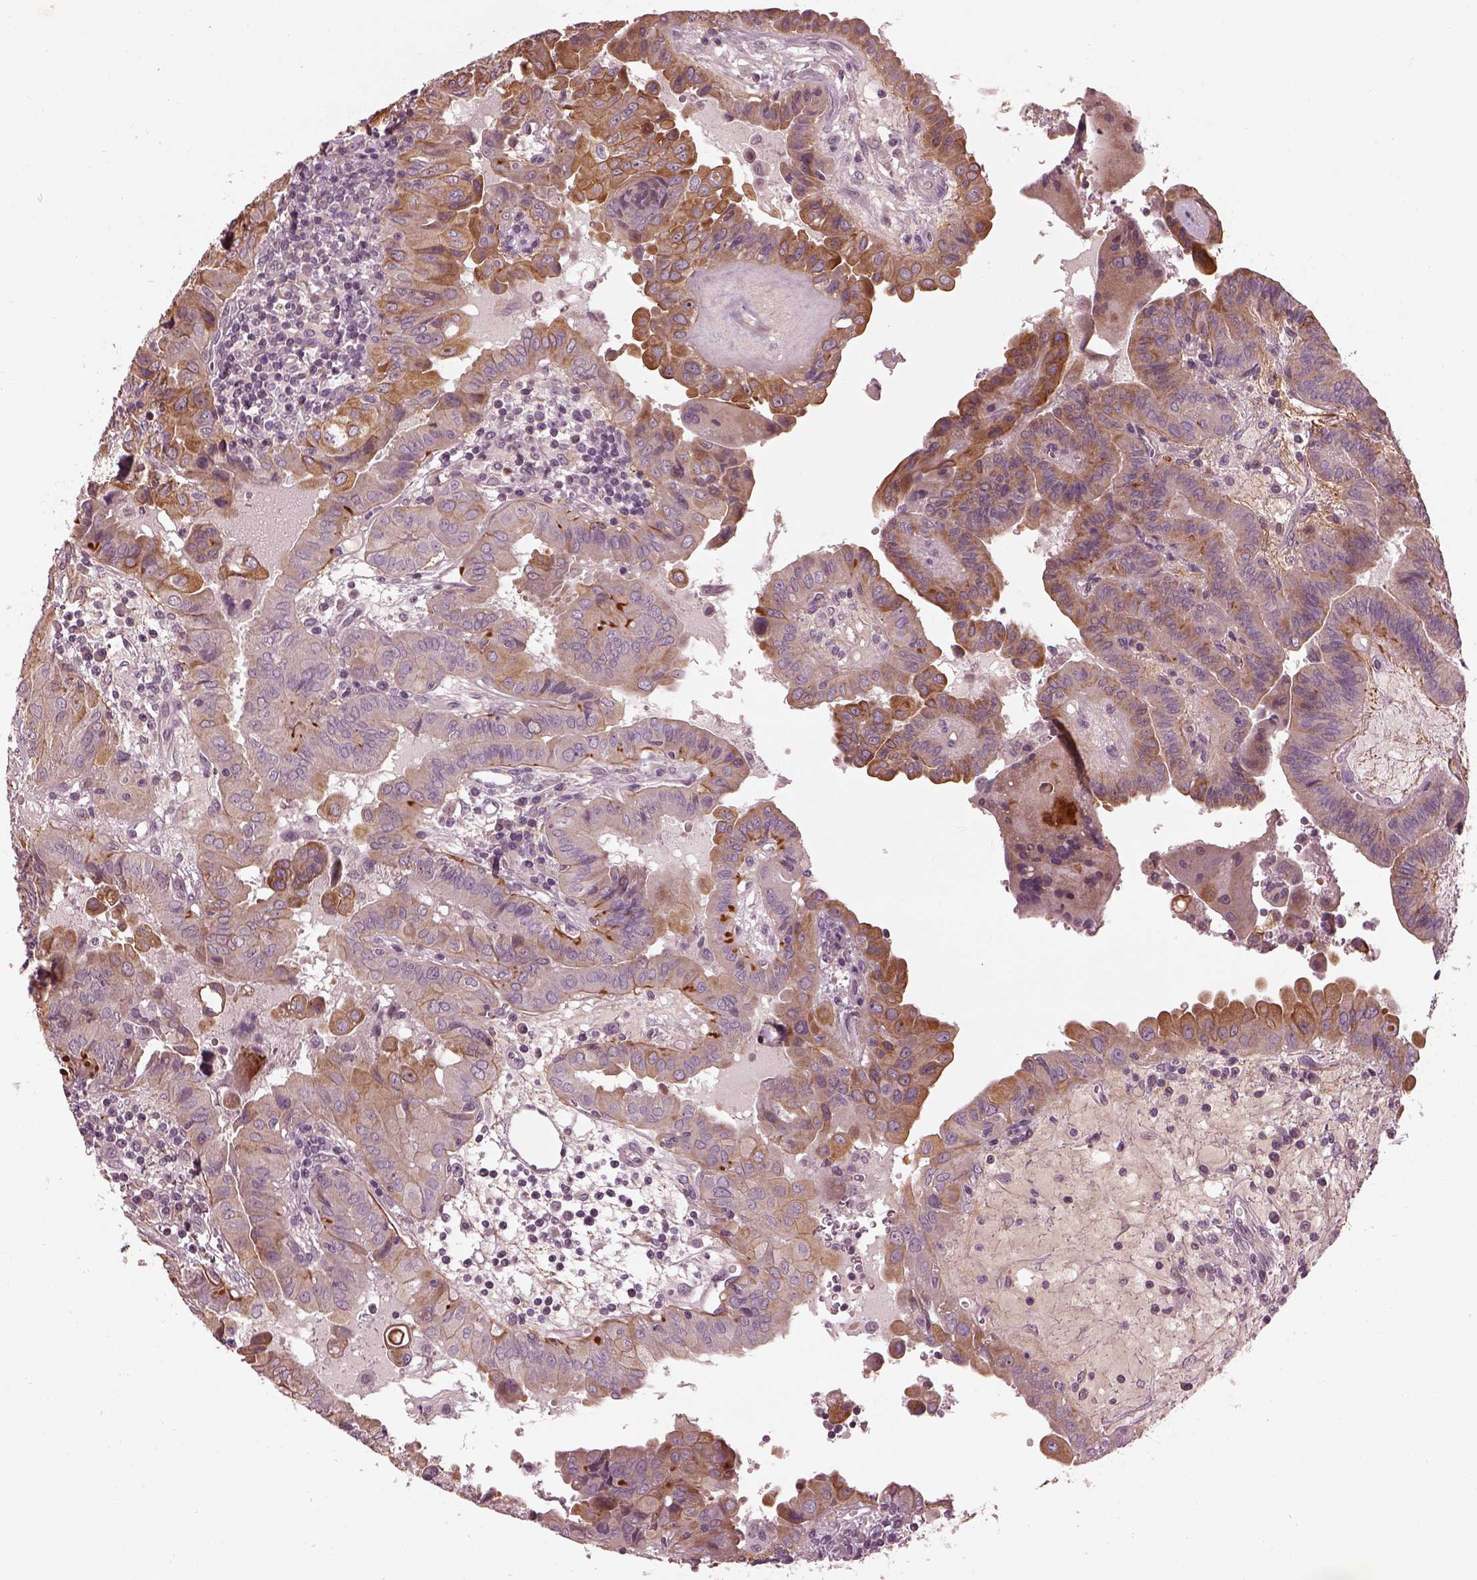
{"staining": {"intensity": "moderate", "quantity": "25%-75%", "location": "cytoplasmic/membranous"}, "tissue": "thyroid cancer", "cell_type": "Tumor cells", "image_type": "cancer", "snomed": [{"axis": "morphology", "description": "Papillary adenocarcinoma, NOS"}, {"axis": "topography", "description": "Thyroid gland"}], "caption": "Thyroid cancer (papillary adenocarcinoma) stained with a brown dye exhibits moderate cytoplasmic/membranous positive positivity in about 25%-75% of tumor cells.", "gene": "EFEMP1", "patient": {"sex": "female", "age": 37}}